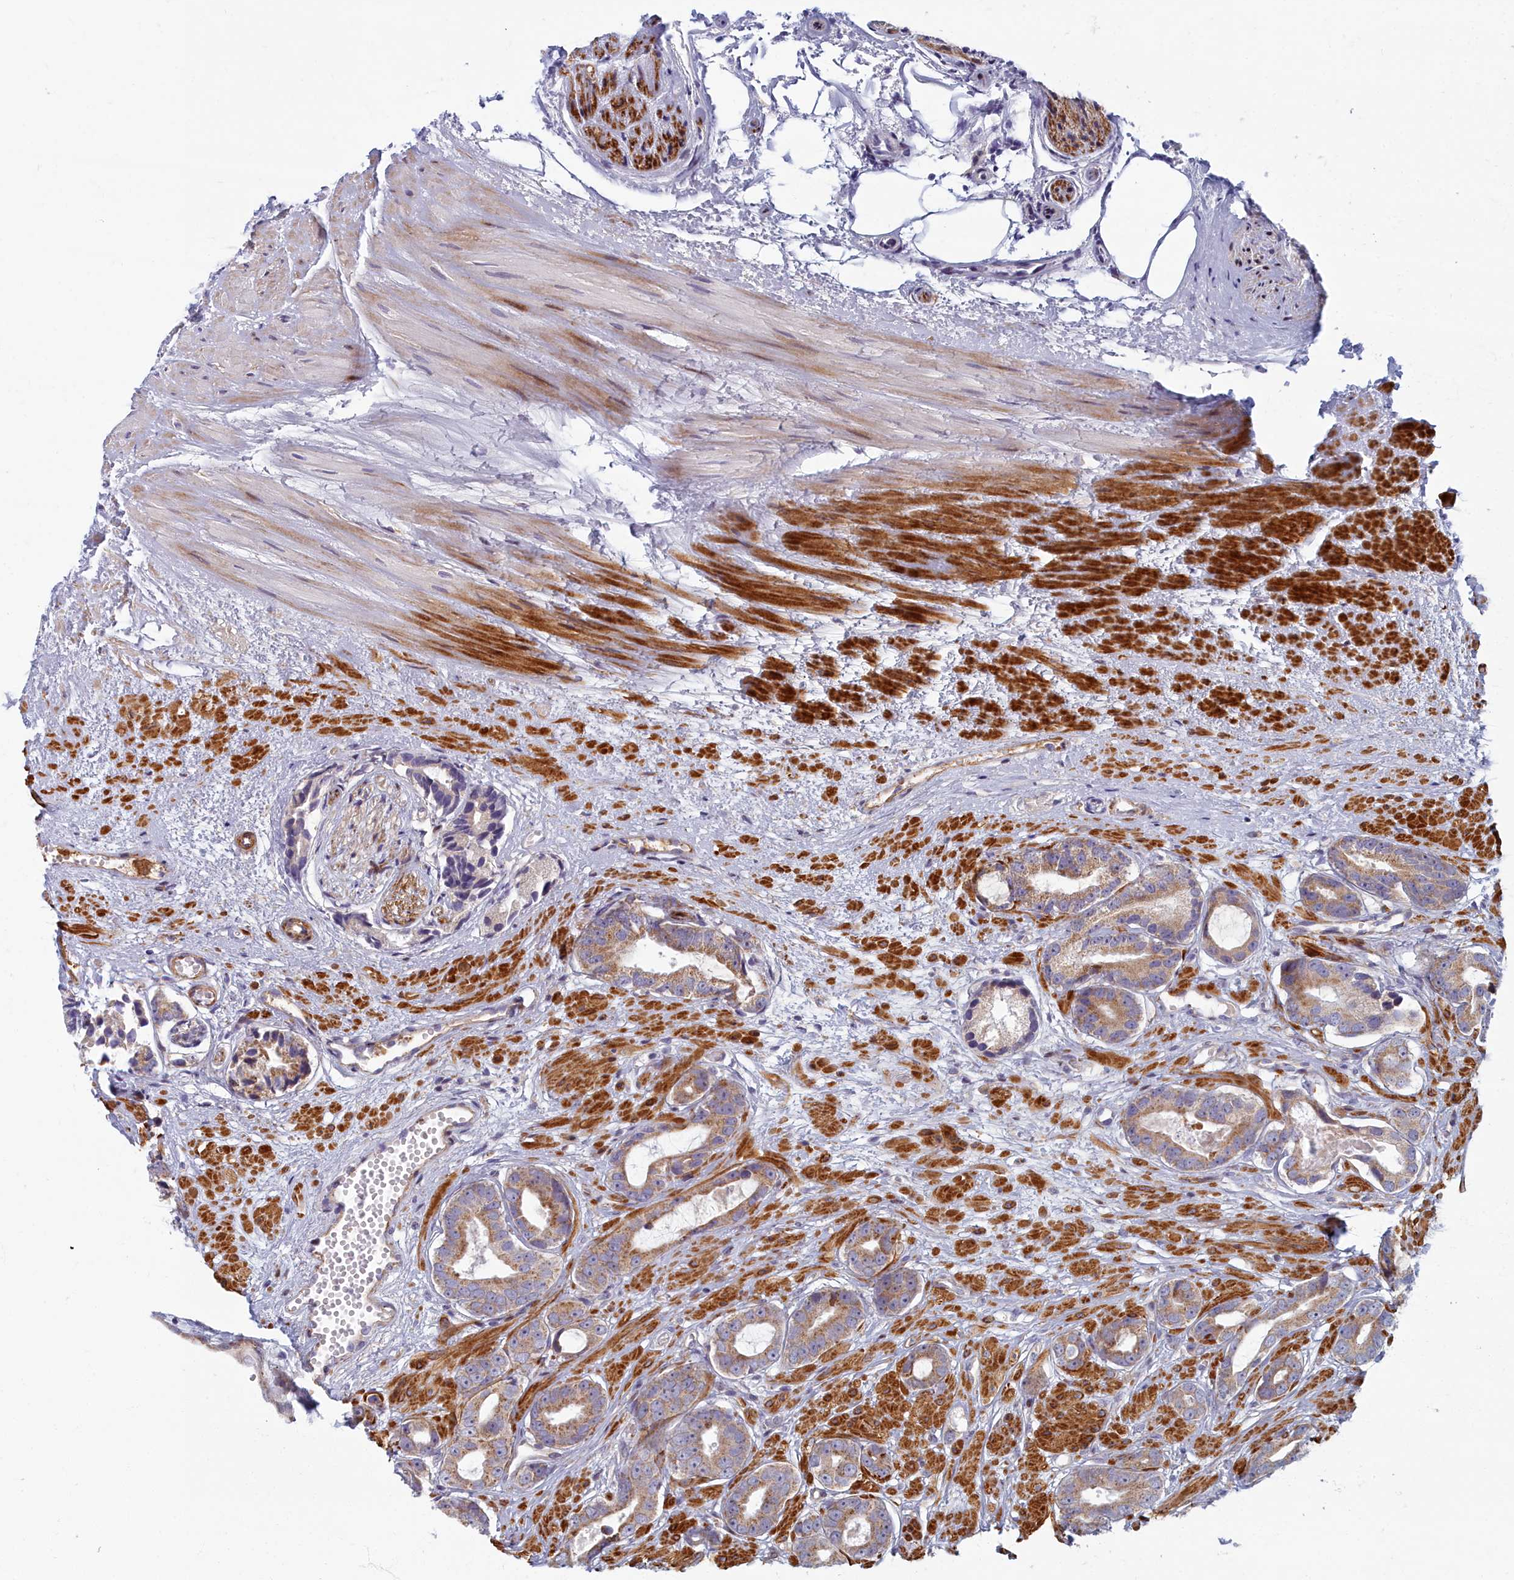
{"staining": {"intensity": "moderate", "quantity": ">75%", "location": "cytoplasmic/membranous"}, "tissue": "prostate cancer", "cell_type": "Tumor cells", "image_type": "cancer", "snomed": [{"axis": "morphology", "description": "Adenocarcinoma, Low grade"}, {"axis": "topography", "description": "Prostate"}], "caption": "Protein staining demonstrates moderate cytoplasmic/membranous staining in approximately >75% of tumor cells in prostate cancer.", "gene": "C15orf40", "patient": {"sex": "male", "age": 64}}